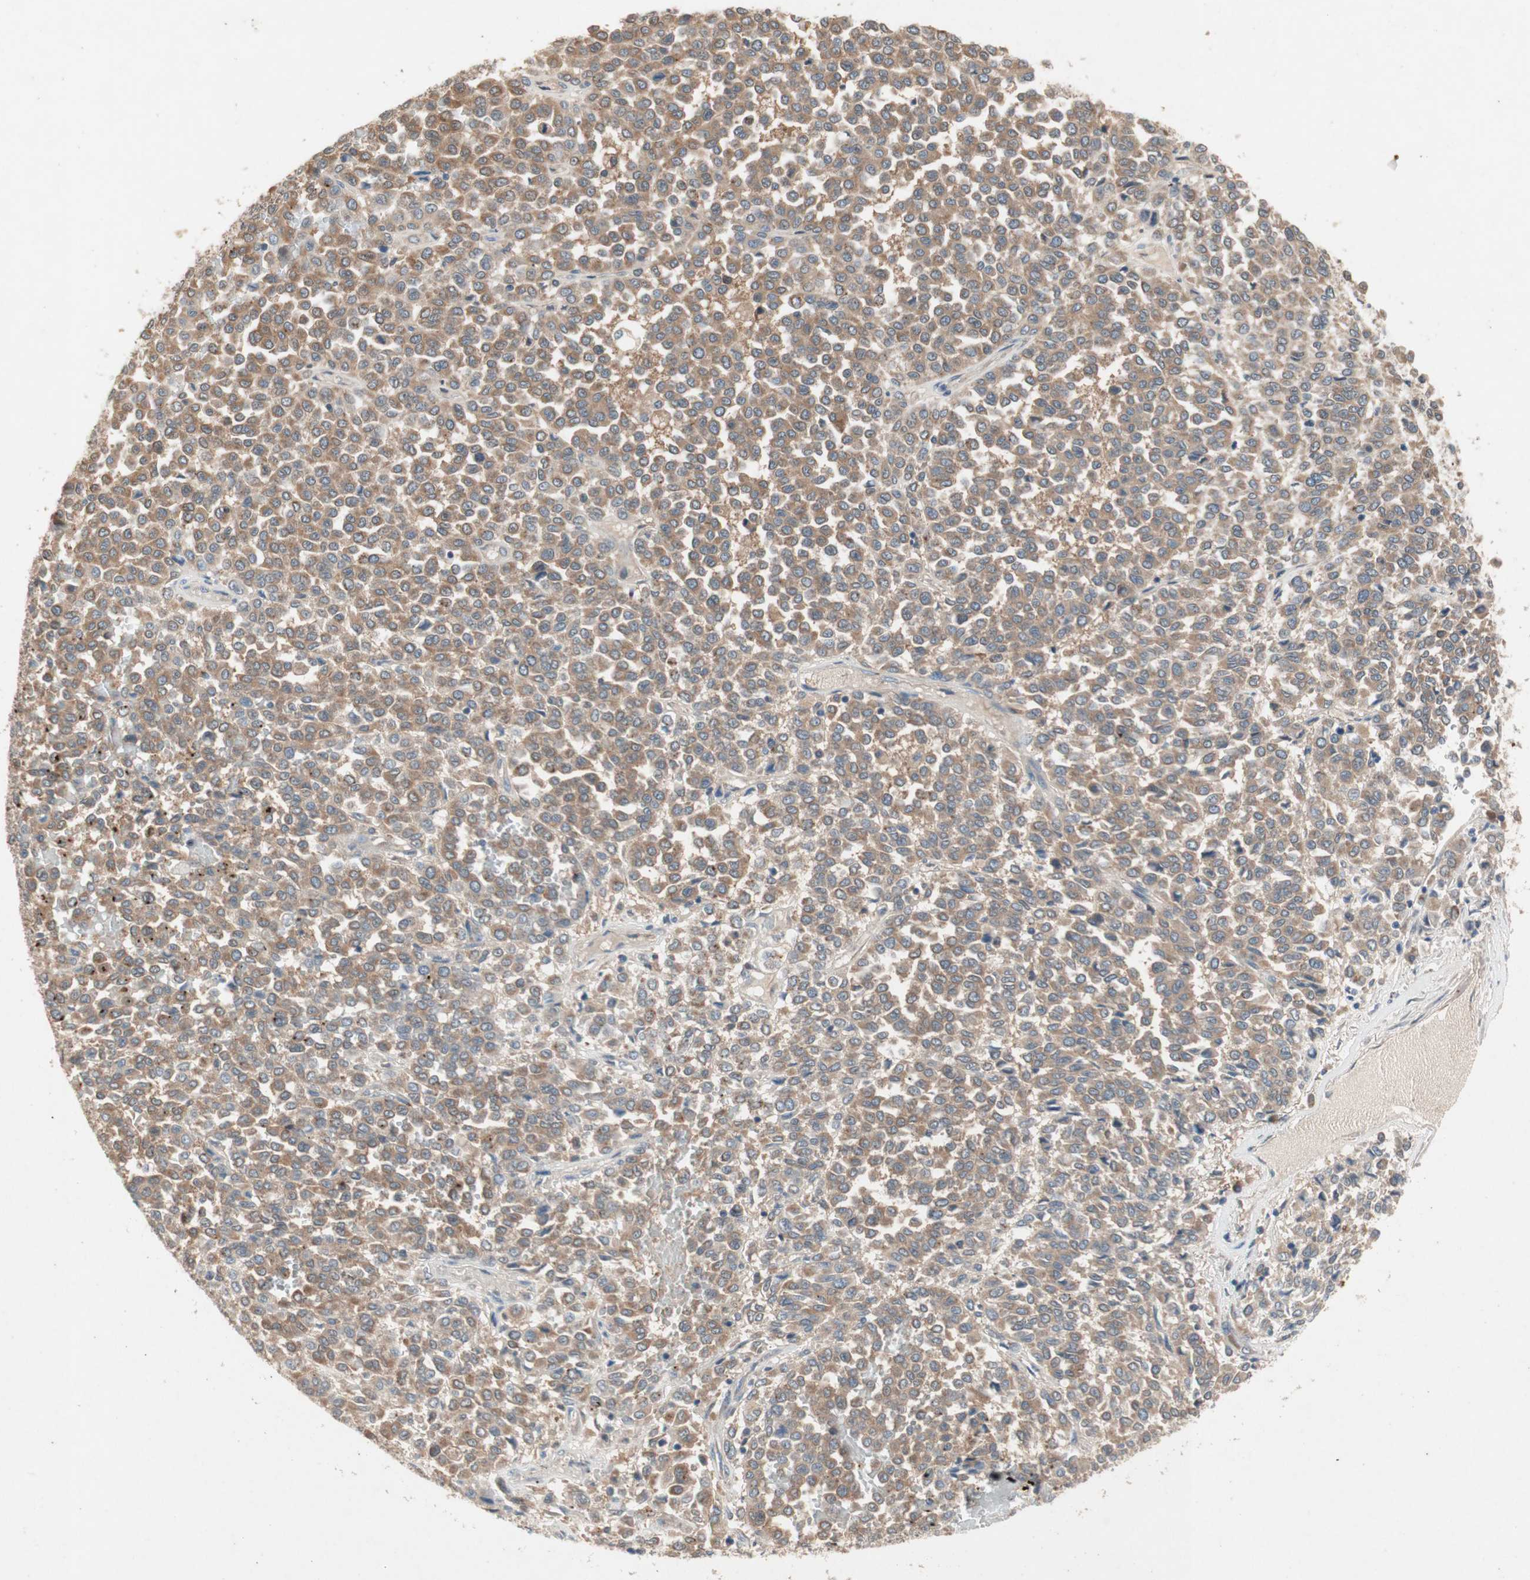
{"staining": {"intensity": "moderate", "quantity": ">75%", "location": "cytoplasmic/membranous"}, "tissue": "melanoma", "cell_type": "Tumor cells", "image_type": "cancer", "snomed": [{"axis": "morphology", "description": "Malignant melanoma, Metastatic site"}, {"axis": "topography", "description": "Pancreas"}], "caption": "Tumor cells display medium levels of moderate cytoplasmic/membranous expression in approximately >75% of cells in human melanoma. (IHC, brightfield microscopy, high magnification).", "gene": "NCLN", "patient": {"sex": "female", "age": 30}}